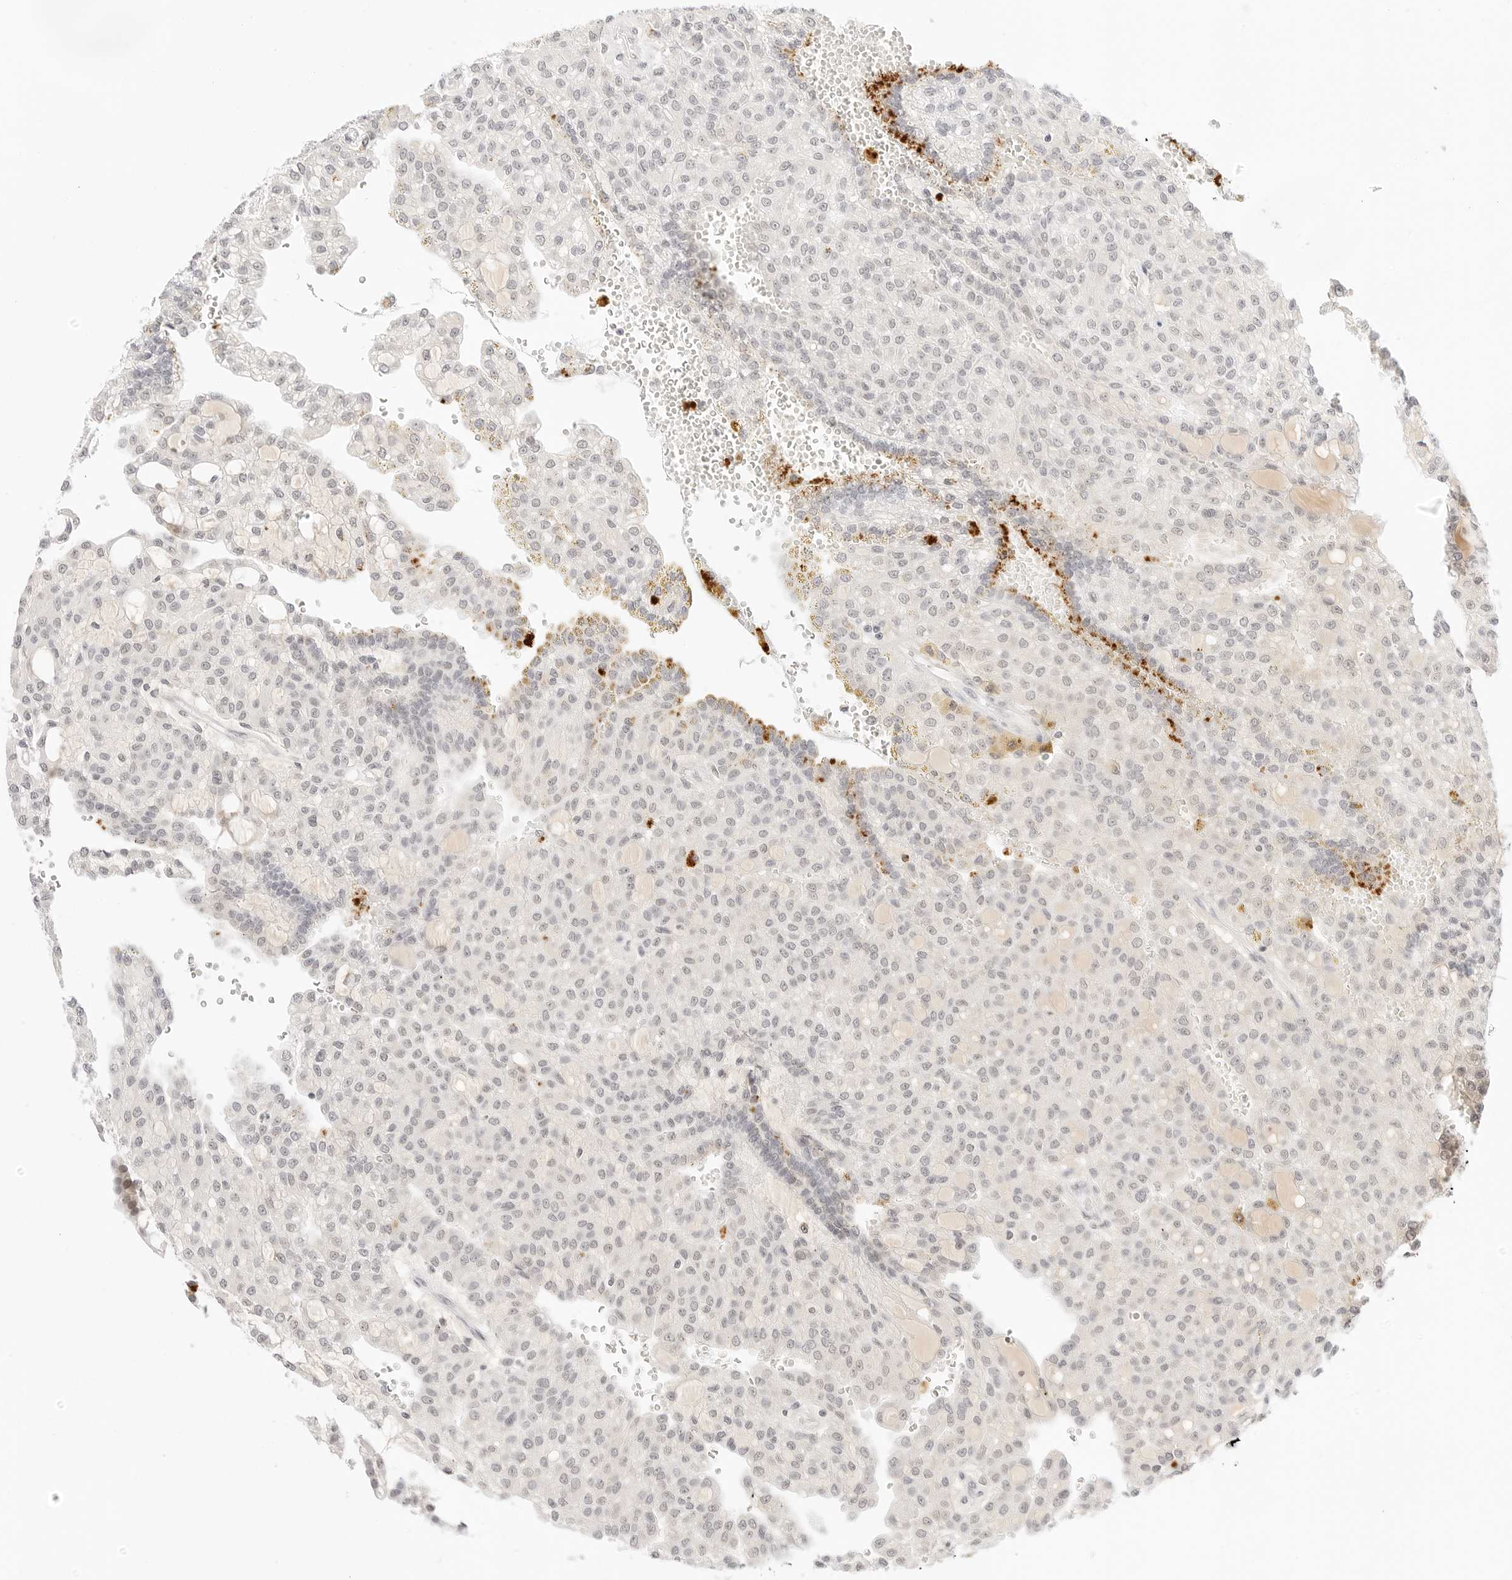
{"staining": {"intensity": "weak", "quantity": ">75%", "location": "nuclear"}, "tissue": "renal cancer", "cell_type": "Tumor cells", "image_type": "cancer", "snomed": [{"axis": "morphology", "description": "Adenocarcinoma, NOS"}, {"axis": "topography", "description": "Kidney"}], "caption": "Tumor cells reveal low levels of weak nuclear positivity in about >75% of cells in renal cancer.", "gene": "XKR4", "patient": {"sex": "male", "age": 63}}